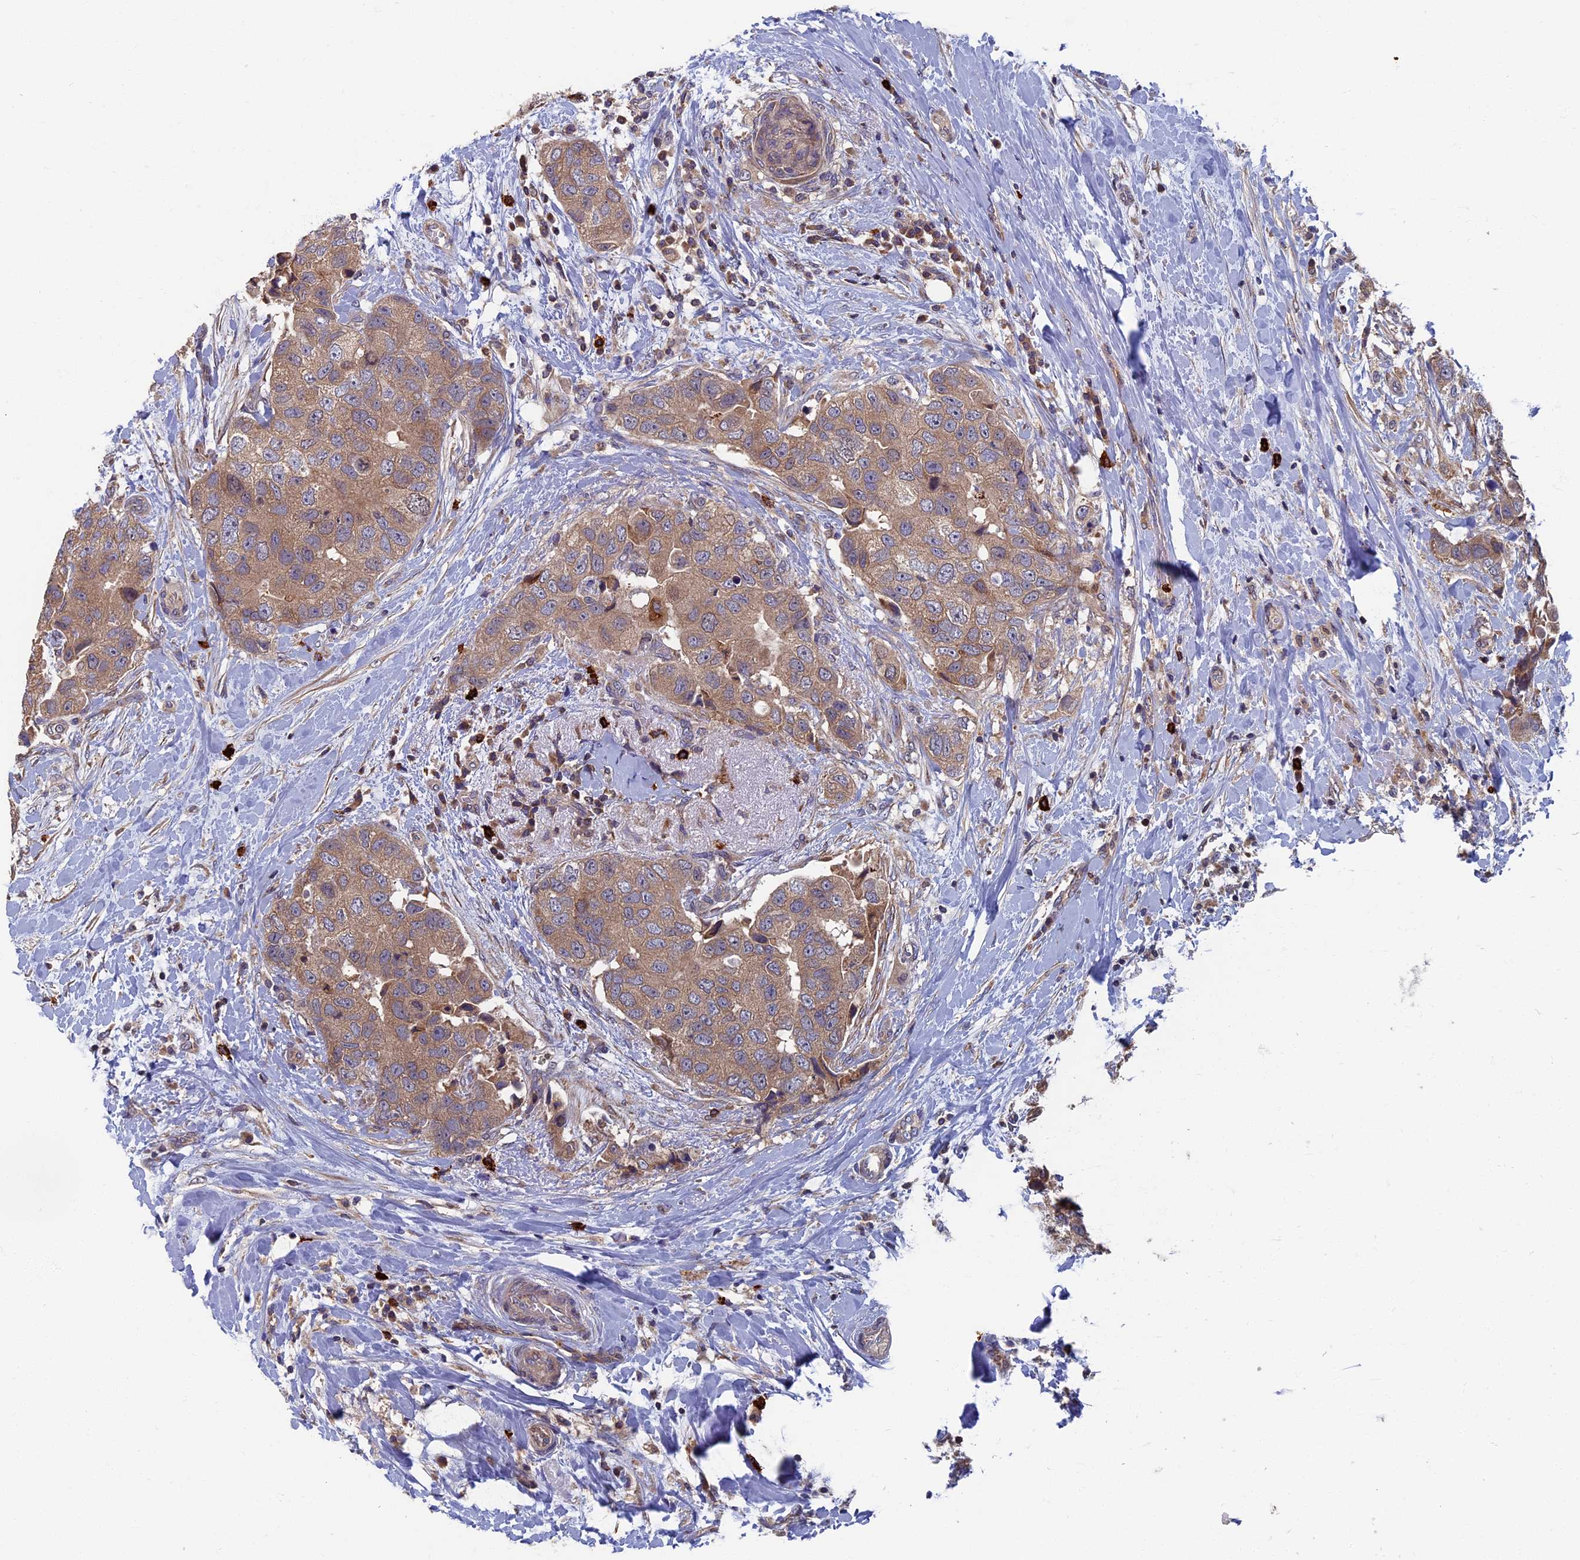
{"staining": {"intensity": "moderate", "quantity": ">75%", "location": "cytoplasmic/membranous"}, "tissue": "breast cancer", "cell_type": "Tumor cells", "image_type": "cancer", "snomed": [{"axis": "morphology", "description": "Normal tissue, NOS"}, {"axis": "morphology", "description": "Duct carcinoma"}, {"axis": "topography", "description": "Breast"}], "caption": "Breast cancer stained with DAB IHC exhibits medium levels of moderate cytoplasmic/membranous staining in approximately >75% of tumor cells. The protein of interest is stained brown, and the nuclei are stained in blue (DAB (3,3'-diaminobenzidine) IHC with brightfield microscopy, high magnification).", "gene": "TNK2", "patient": {"sex": "female", "age": 62}}